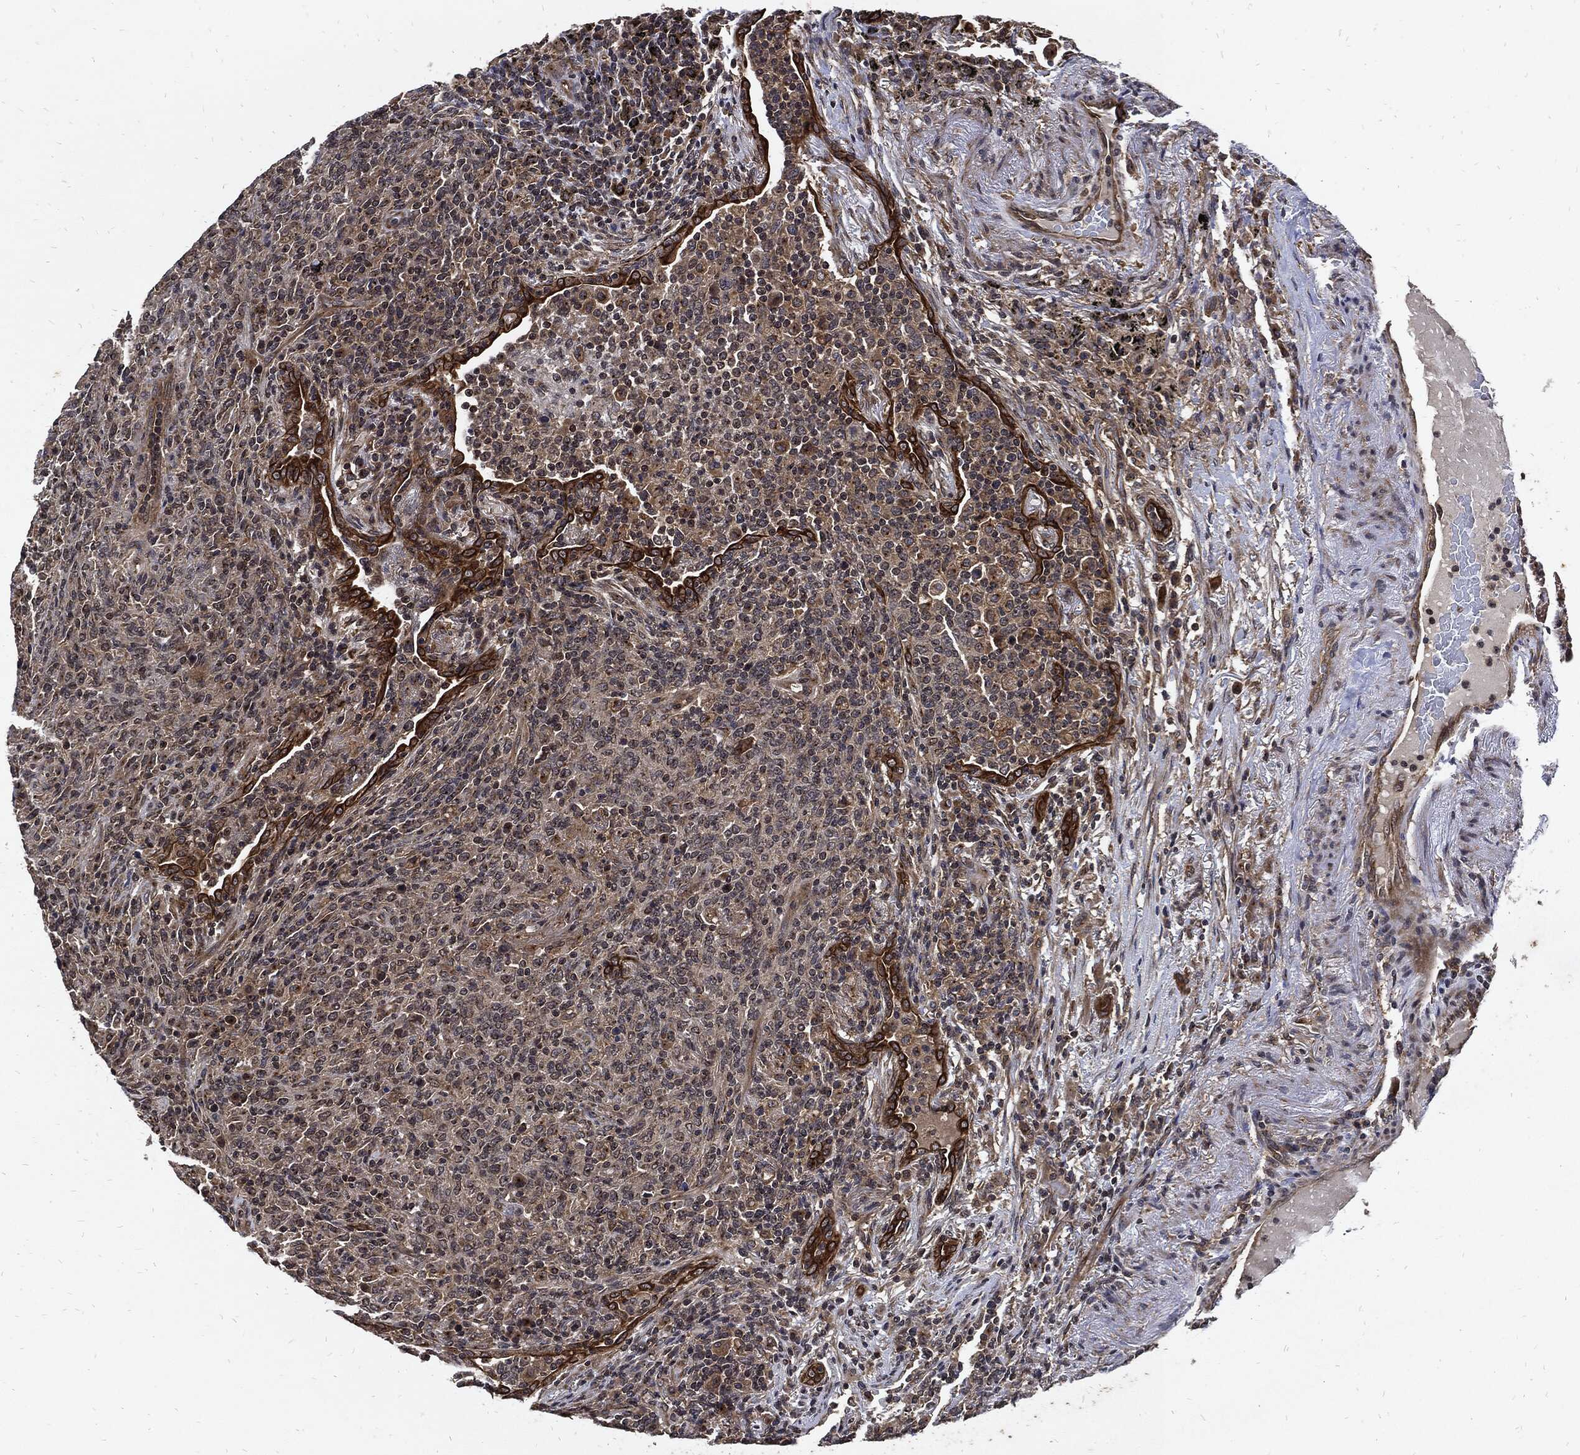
{"staining": {"intensity": "negative", "quantity": "none", "location": "none"}, "tissue": "lymphoma", "cell_type": "Tumor cells", "image_type": "cancer", "snomed": [{"axis": "morphology", "description": "Malignant lymphoma, non-Hodgkin's type, High grade"}, {"axis": "topography", "description": "Lung"}], "caption": "DAB immunohistochemical staining of malignant lymphoma, non-Hodgkin's type (high-grade) shows no significant staining in tumor cells.", "gene": "DCTN1", "patient": {"sex": "male", "age": 79}}